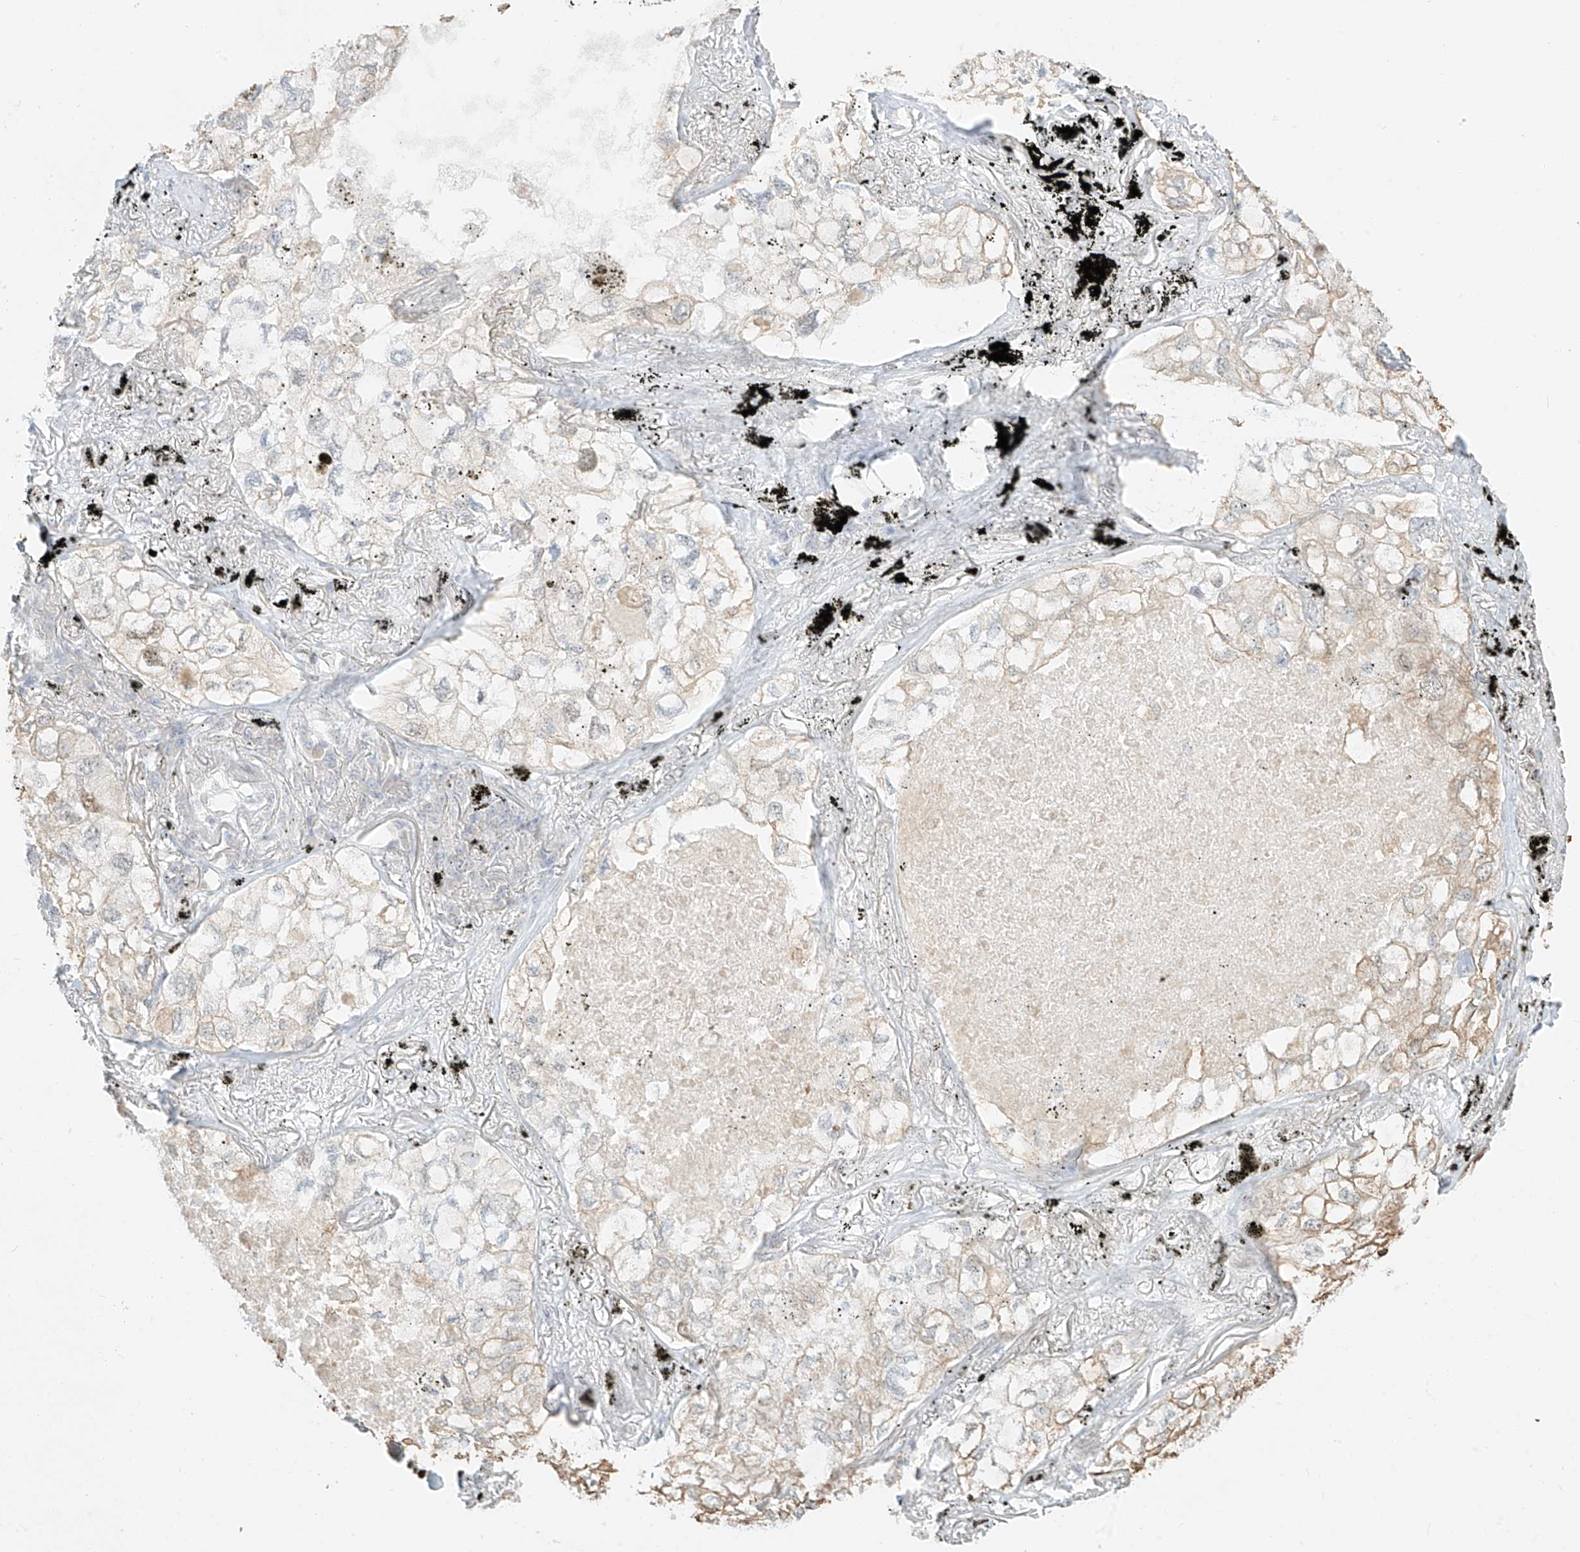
{"staining": {"intensity": "negative", "quantity": "none", "location": "none"}, "tissue": "lung cancer", "cell_type": "Tumor cells", "image_type": "cancer", "snomed": [{"axis": "morphology", "description": "Adenocarcinoma, NOS"}, {"axis": "topography", "description": "Lung"}], "caption": "Tumor cells are negative for protein expression in human lung cancer (adenocarcinoma). (DAB immunohistochemistry (IHC) with hematoxylin counter stain).", "gene": "ZNF774", "patient": {"sex": "male", "age": 65}}